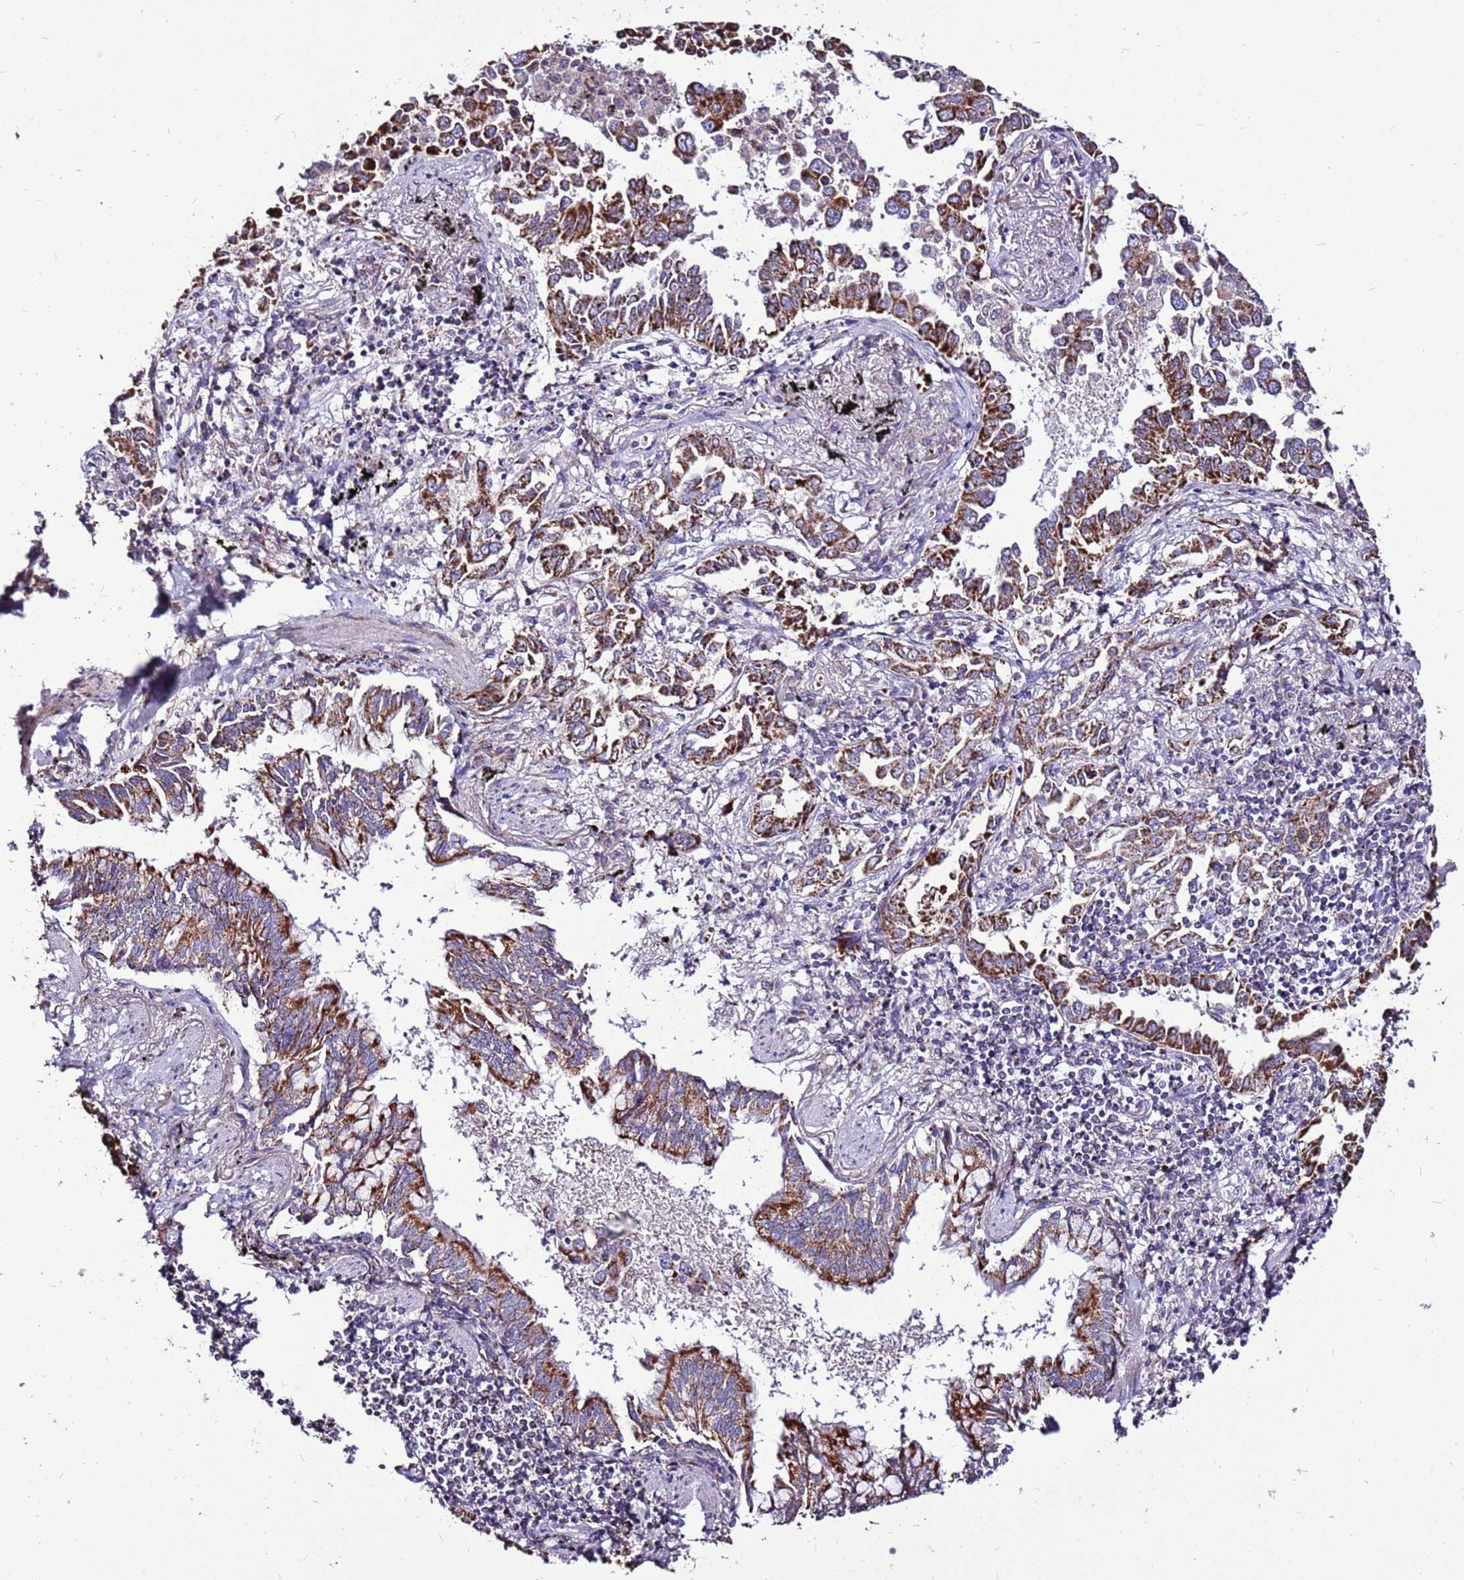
{"staining": {"intensity": "strong", "quantity": ">75%", "location": "cytoplasmic/membranous"}, "tissue": "lung cancer", "cell_type": "Tumor cells", "image_type": "cancer", "snomed": [{"axis": "morphology", "description": "Adenocarcinoma, NOS"}, {"axis": "topography", "description": "Lung"}], "caption": "DAB (3,3'-diaminobenzidine) immunohistochemical staining of lung cancer reveals strong cytoplasmic/membranous protein positivity in approximately >75% of tumor cells.", "gene": "SPSB3", "patient": {"sex": "male", "age": 67}}